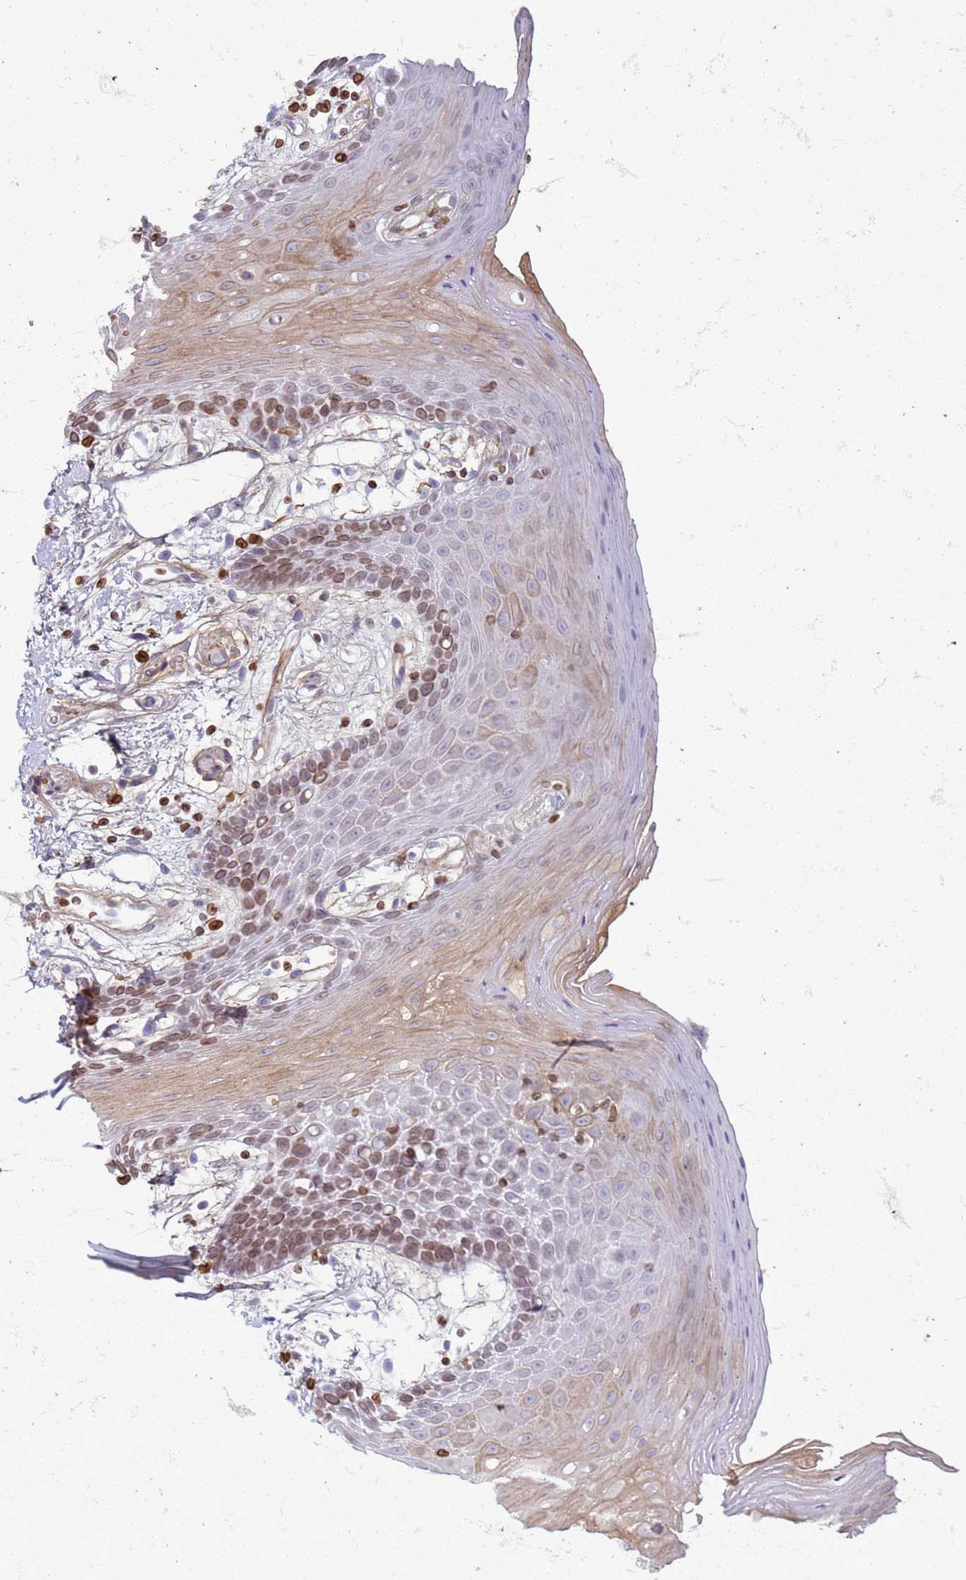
{"staining": {"intensity": "moderate", "quantity": "25%-75%", "location": "cytoplasmic/membranous,nuclear"}, "tissue": "oral mucosa", "cell_type": "Squamous epithelial cells", "image_type": "normal", "snomed": [{"axis": "morphology", "description": "Normal tissue, NOS"}, {"axis": "topography", "description": "Oral tissue"}, {"axis": "topography", "description": "Tounge, NOS"}], "caption": "Immunohistochemical staining of unremarkable human oral mucosa reveals moderate cytoplasmic/membranous,nuclear protein expression in approximately 25%-75% of squamous epithelial cells.", "gene": "METTL25B", "patient": {"sex": "female", "age": 59}}